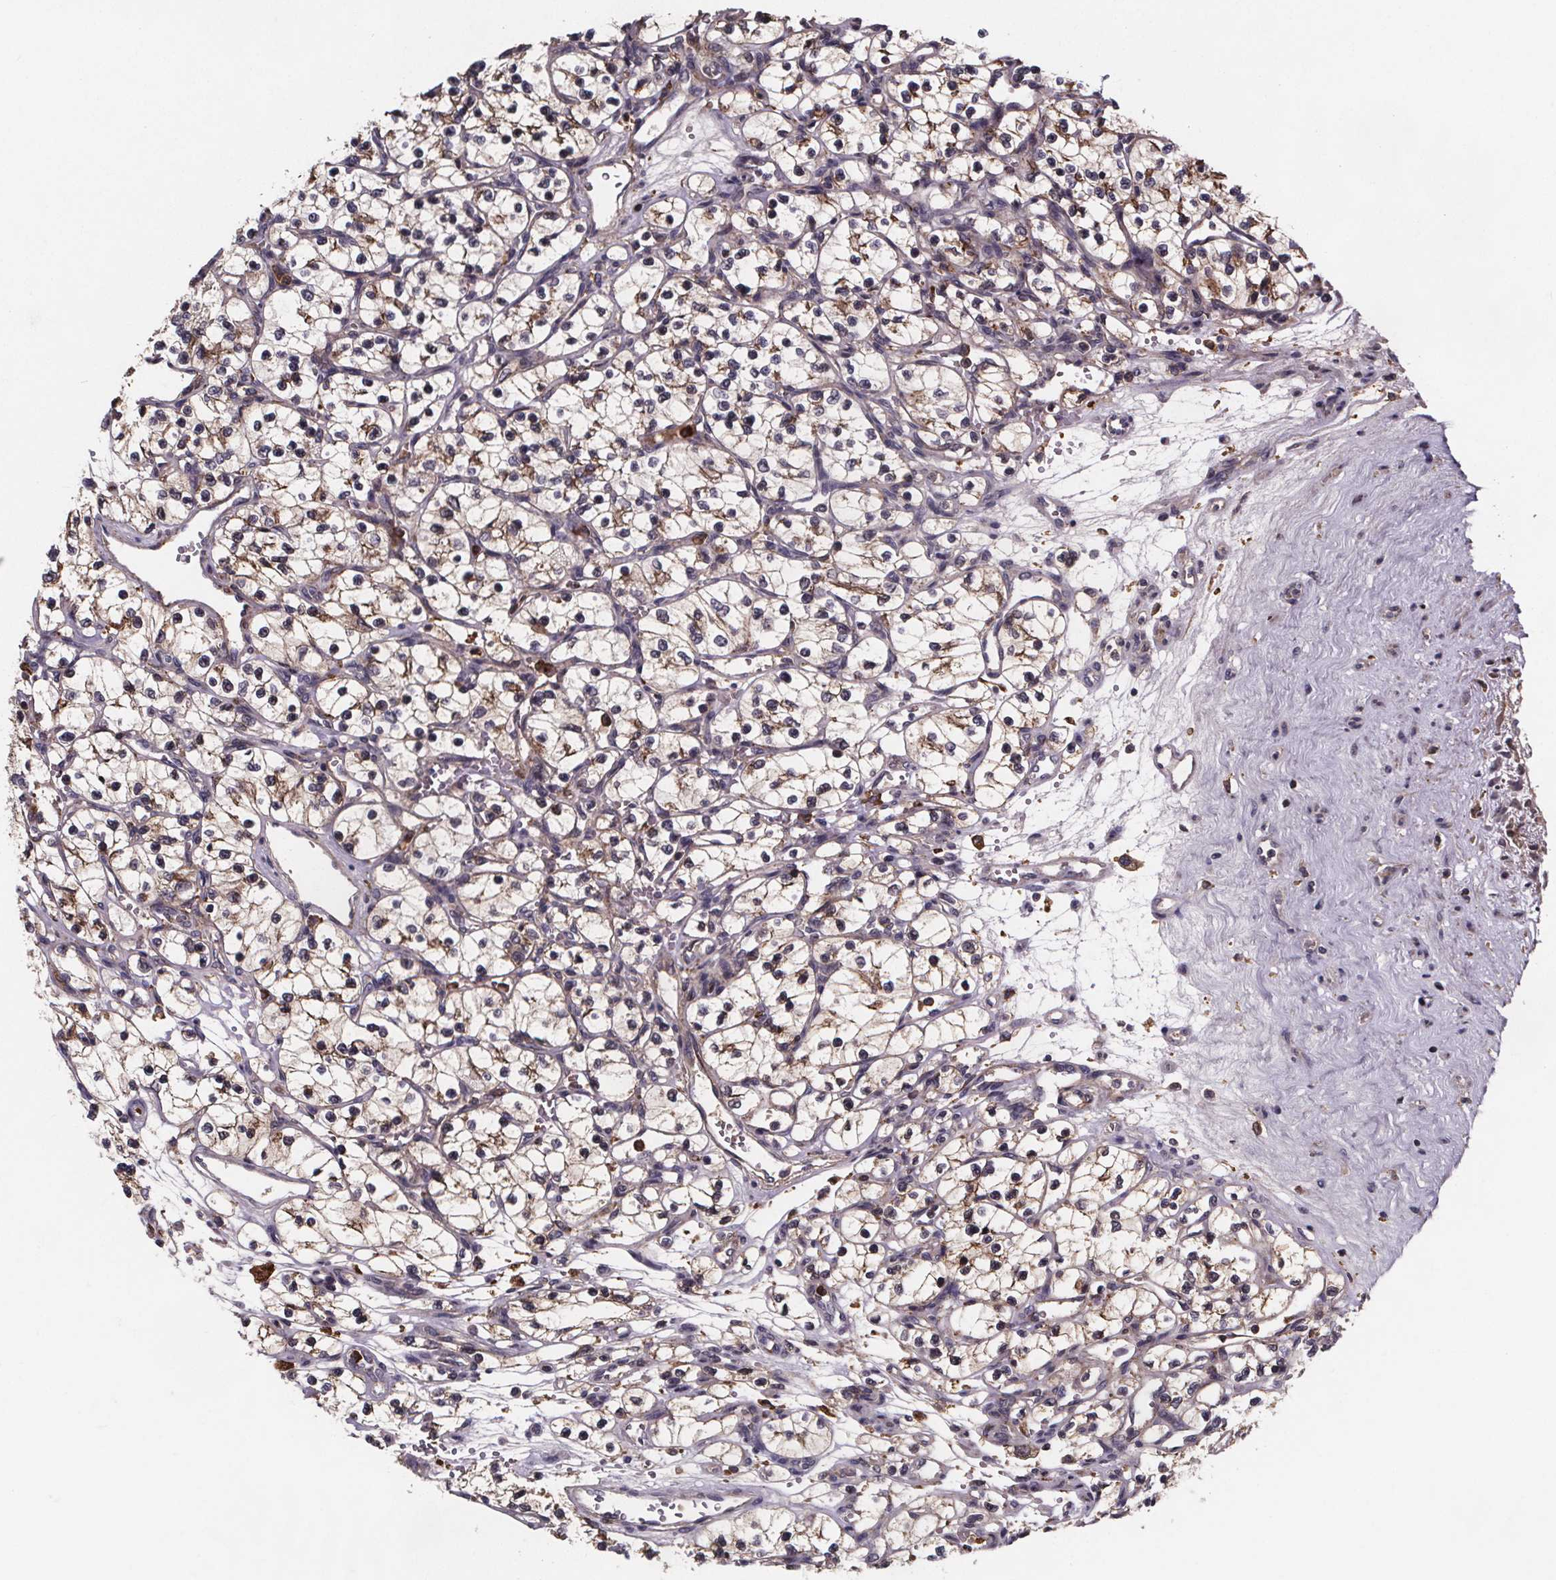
{"staining": {"intensity": "moderate", "quantity": "<25%", "location": "cytoplasmic/membranous"}, "tissue": "renal cancer", "cell_type": "Tumor cells", "image_type": "cancer", "snomed": [{"axis": "morphology", "description": "Adenocarcinoma, NOS"}, {"axis": "topography", "description": "Kidney"}], "caption": "Human adenocarcinoma (renal) stained with a protein marker displays moderate staining in tumor cells.", "gene": "FASTKD3", "patient": {"sex": "female", "age": 69}}